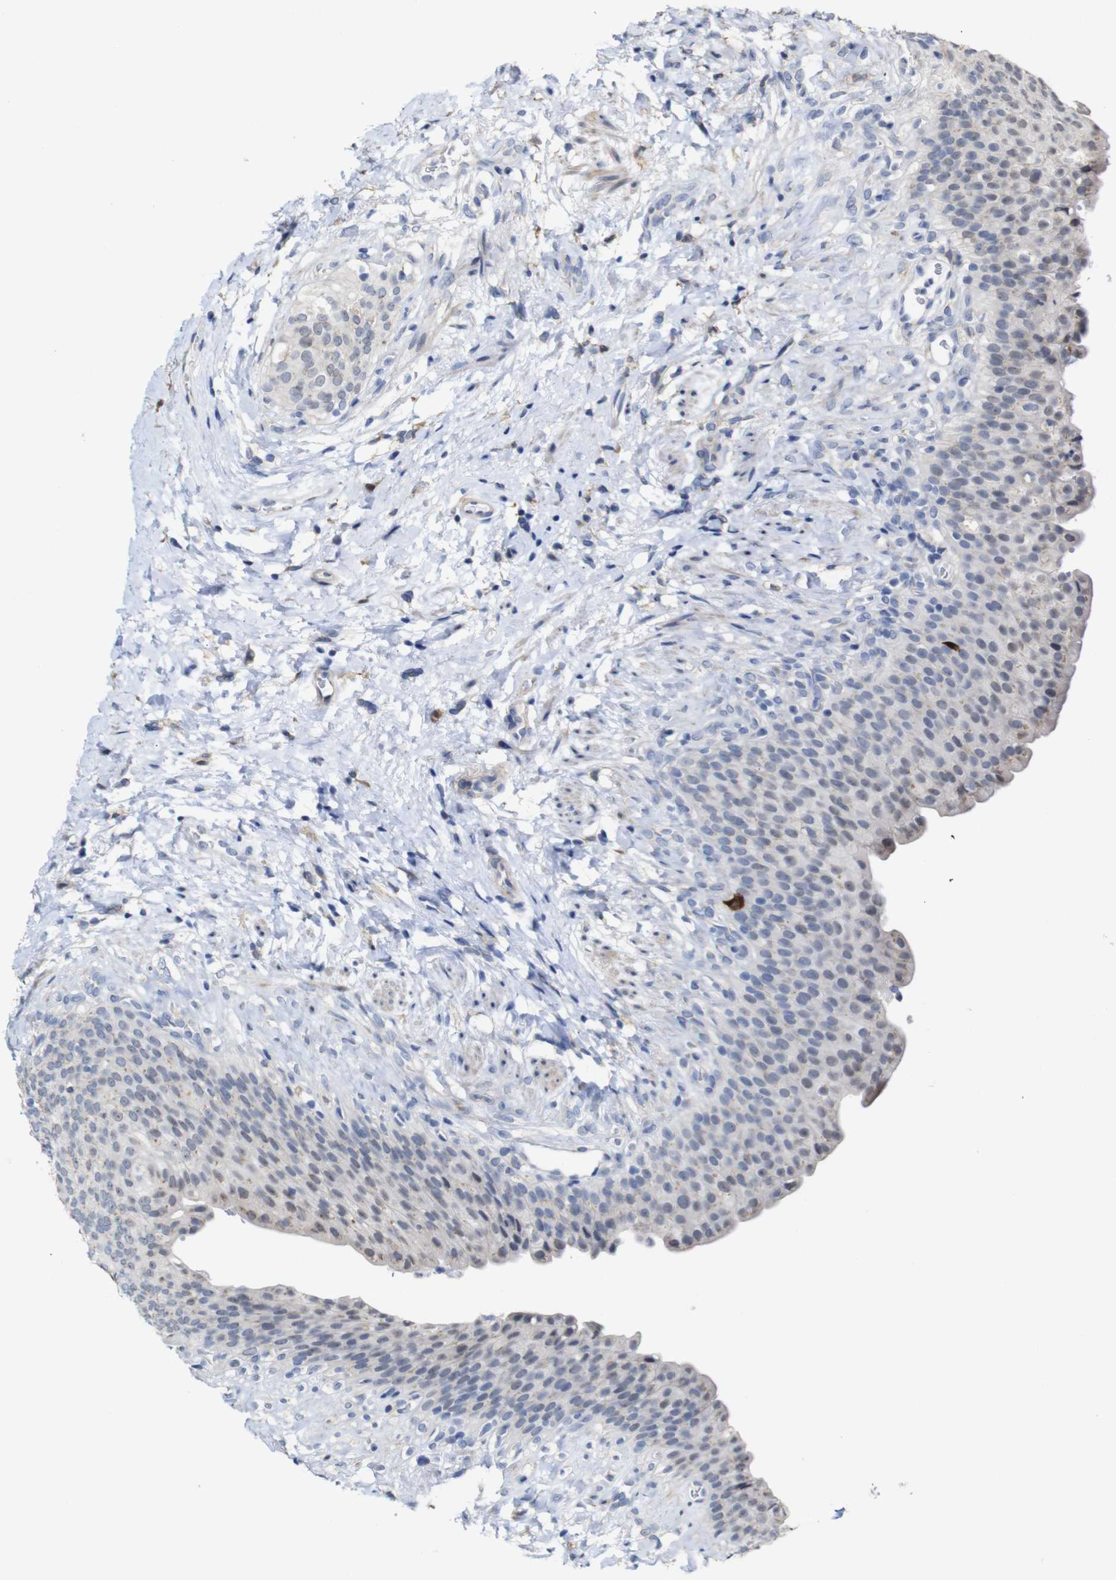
{"staining": {"intensity": "negative", "quantity": "none", "location": "none"}, "tissue": "urinary bladder", "cell_type": "Urothelial cells", "image_type": "normal", "snomed": [{"axis": "morphology", "description": "Normal tissue, NOS"}, {"axis": "topography", "description": "Urinary bladder"}], "caption": "Immunohistochemical staining of normal human urinary bladder demonstrates no significant expression in urothelial cells. The staining was performed using DAB (3,3'-diaminobenzidine) to visualize the protein expression in brown, while the nuclei were stained in blue with hematoxylin (Magnification: 20x).", "gene": "TCEAL9", "patient": {"sex": "female", "age": 79}}